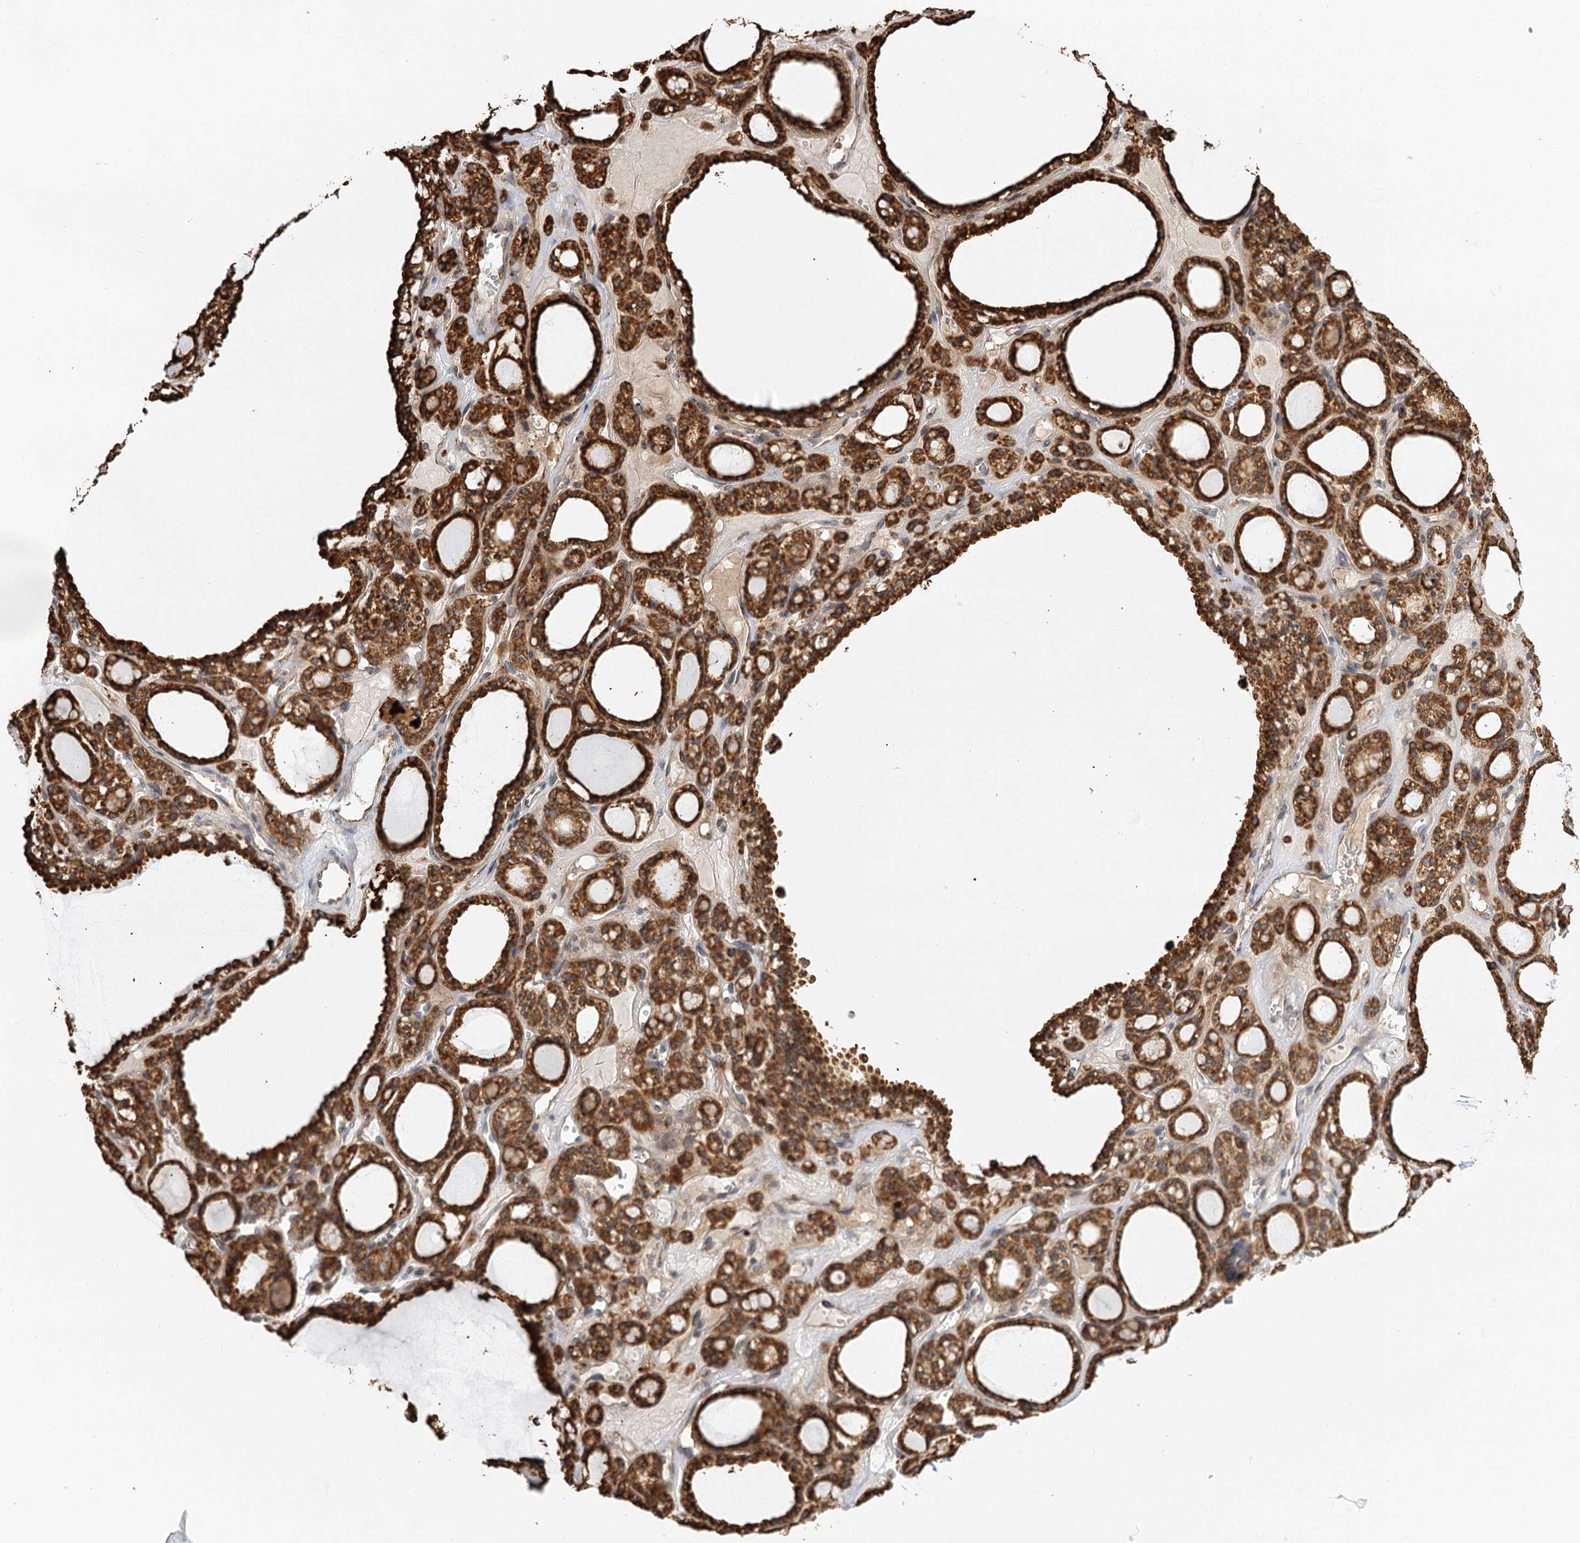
{"staining": {"intensity": "strong", "quantity": ">75%", "location": "cytoplasmic/membranous"}, "tissue": "thyroid gland", "cell_type": "Glandular cells", "image_type": "normal", "snomed": [{"axis": "morphology", "description": "Normal tissue, NOS"}, {"axis": "topography", "description": "Thyroid gland"}], "caption": "The immunohistochemical stain shows strong cytoplasmic/membranous expression in glandular cells of unremarkable thyroid gland. Immunohistochemistry (ihc) stains the protein in brown and the nuclei are stained blue.", "gene": "TAS1R1", "patient": {"sex": "female", "age": 28}}